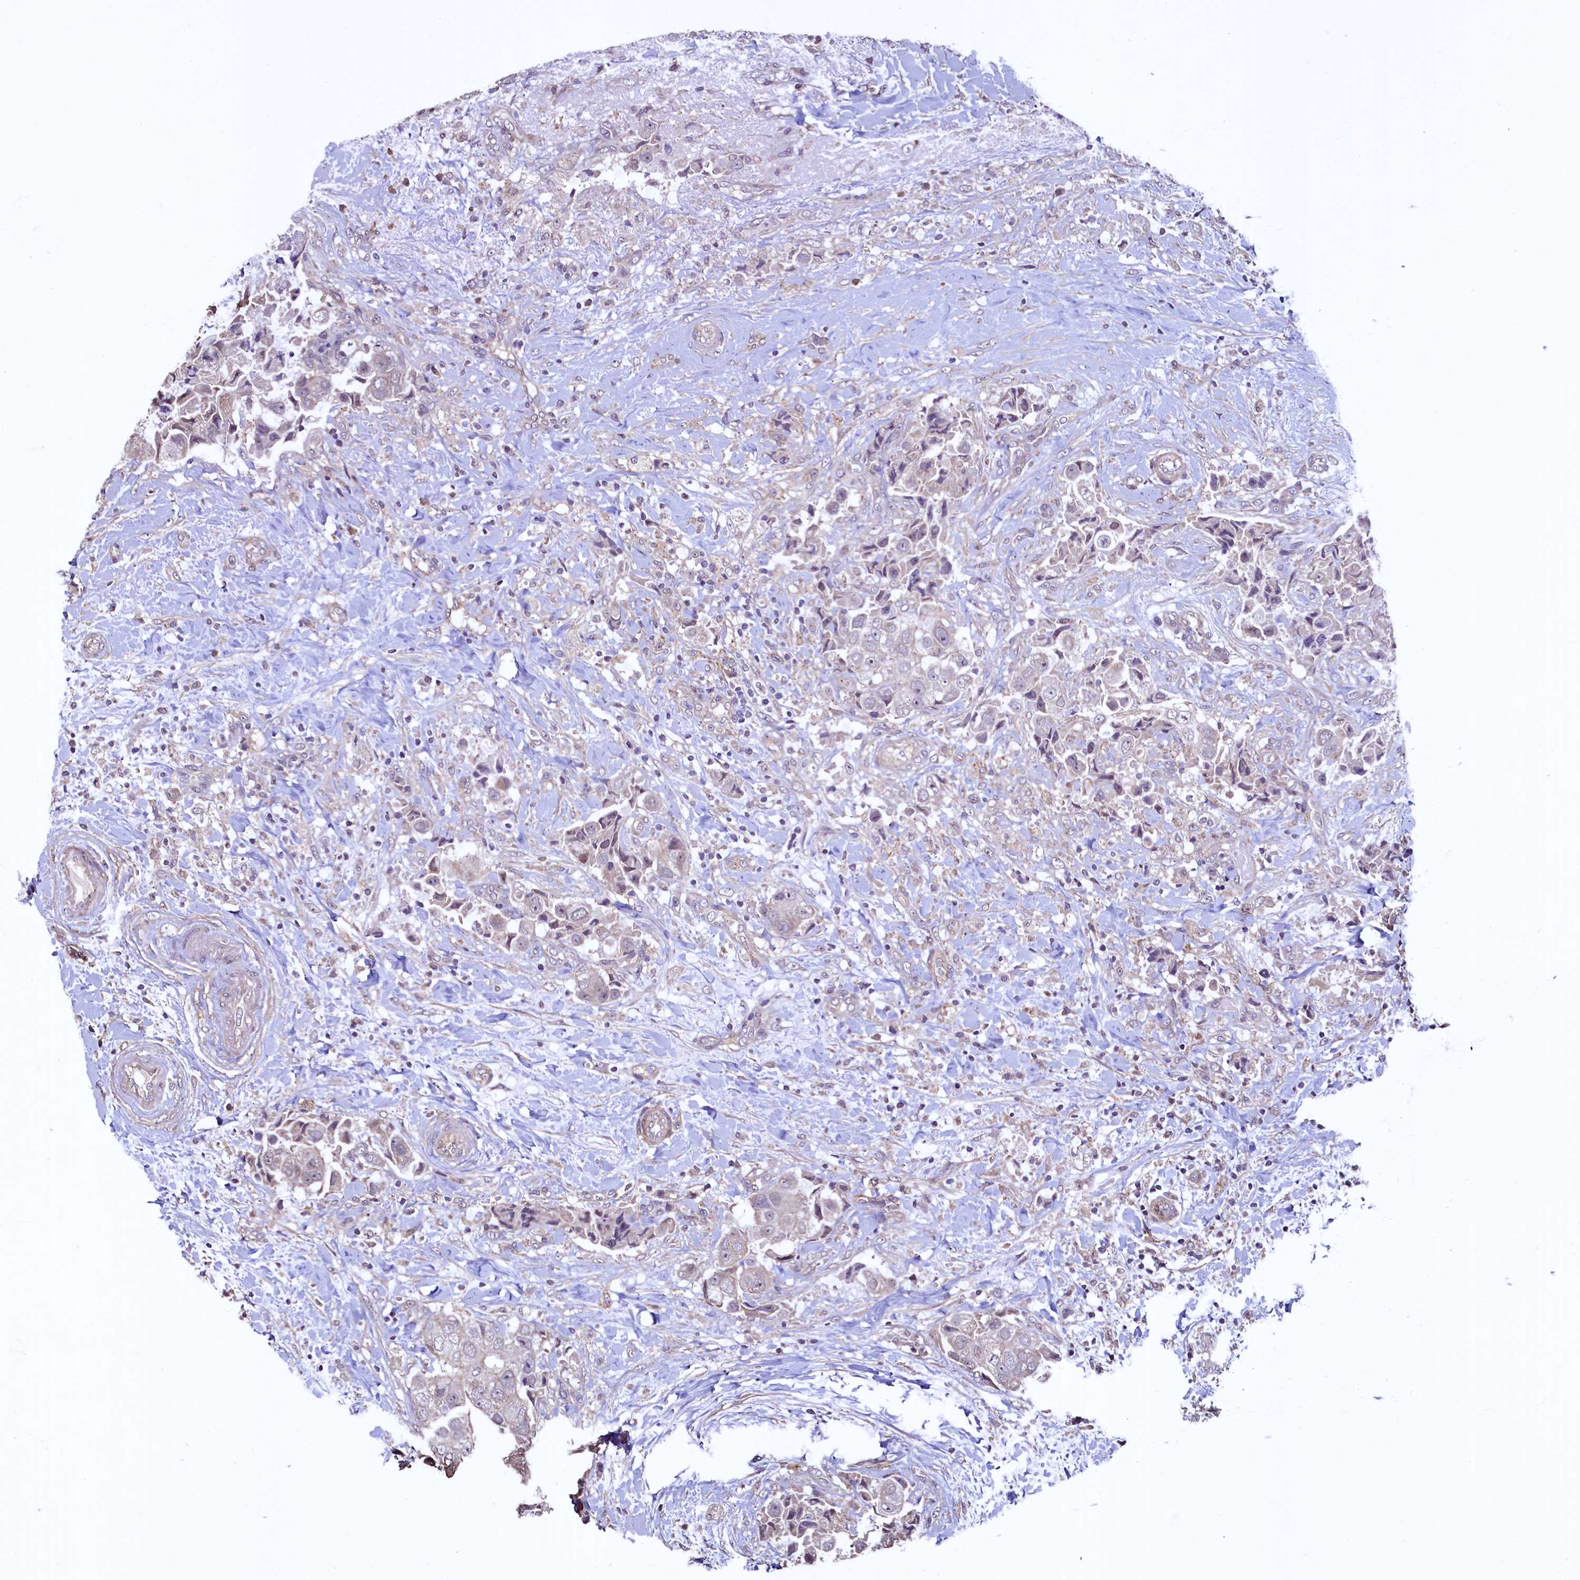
{"staining": {"intensity": "negative", "quantity": "none", "location": "none"}, "tissue": "breast cancer", "cell_type": "Tumor cells", "image_type": "cancer", "snomed": [{"axis": "morphology", "description": "Normal tissue, NOS"}, {"axis": "morphology", "description": "Duct carcinoma"}, {"axis": "topography", "description": "Breast"}], "caption": "An immunohistochemistry (IHC) micrograph of breast invasive ductal carcinoma is shown. There is no staining in tumor cells of breast invasive ductal carcinoma.", "gene": "PALM", "patient": {"sex": "female", "age": 62}}